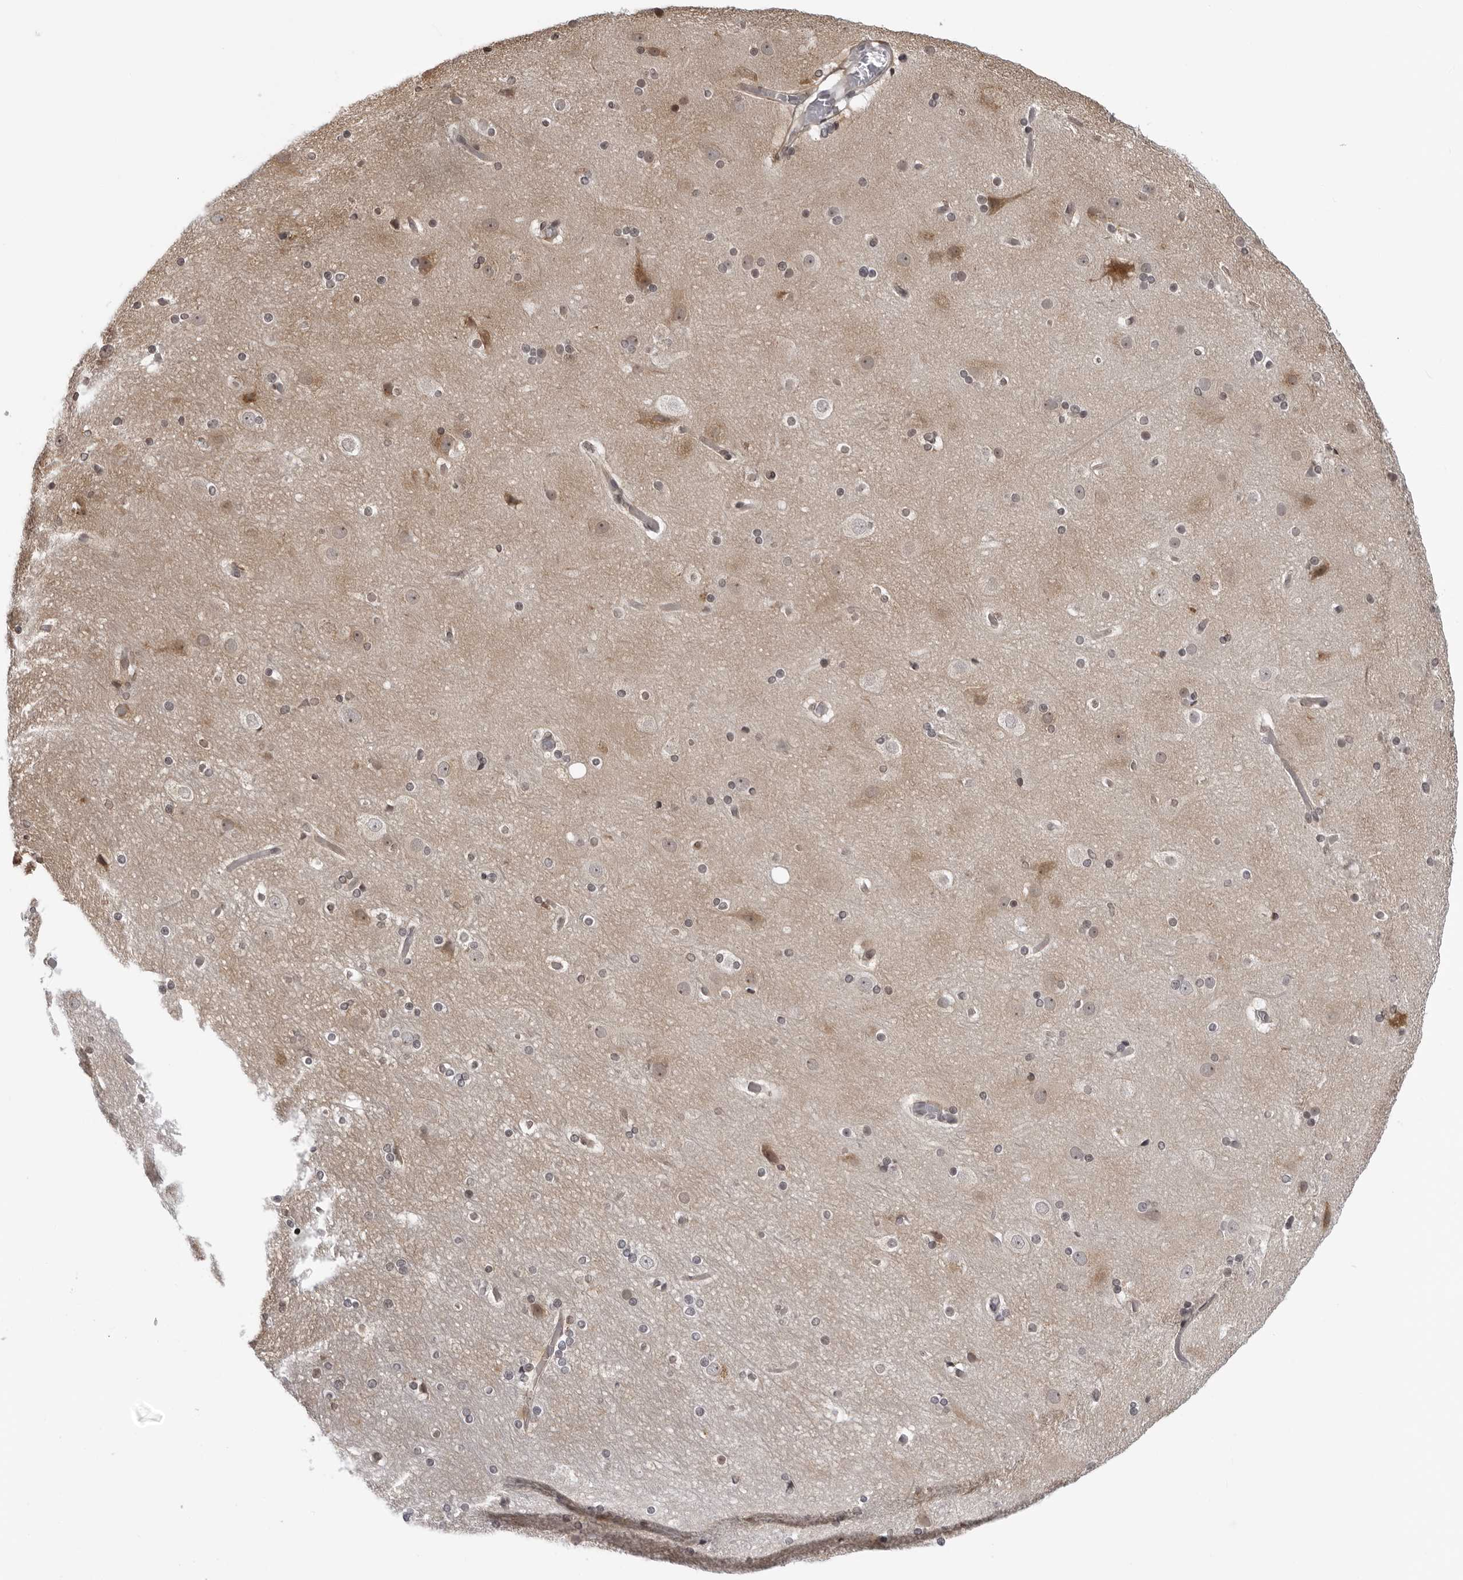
{"staining": {"intensity": "weak", "quantity": ">75%", "location": "cytoplasmic/membranous"}, "tissue": "cerebral cortex", "cell_type": "Endothelial cells", "image_type": "normal", "snomed": [{"axis": "morphology", "description": "Normal tissue, NOS"}, {"axis": "topography", "description": "Cerebral cortex"}], "caption": "Weak cytoplasmic/membranous positivity for a protein is identified in approximately >75% of endothelial cells of benign cerebral cortex using immunohistochemistry.", "gene": "MRPS15", "patient": {"sex": "male", "age": 57}}